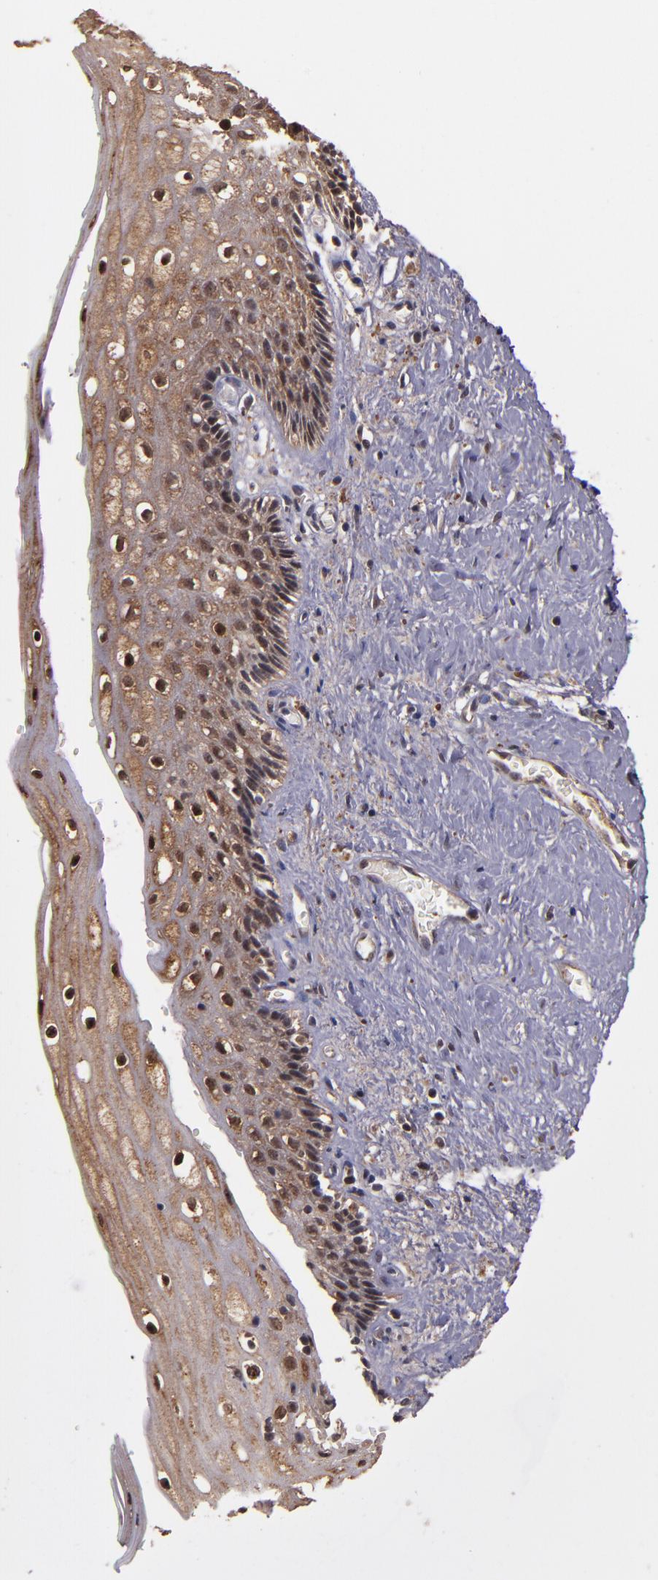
{"staining": {"intensity": "moderate", "quantity": ">75%", "location": "cytoplasmic/membranous,nuclear"}, "tissue": "vagina", "cell_type": "Squamous epithelial cells", "image_type": "normal", "snomed": [{"axis": "morphology", "description": "Normal tissue, NOS"}, {"axis": "topography", "description": "Vagina"}], "caption": "Immunohistochemical staining of benign human vagina displays >75% levels of moderate cytoplasmic/membranous,nuclear protein expression in approximately >75% of squamous epithelial cells.", "gene": "RIOK3", "patient": {"sex": "female", "age": 46}}